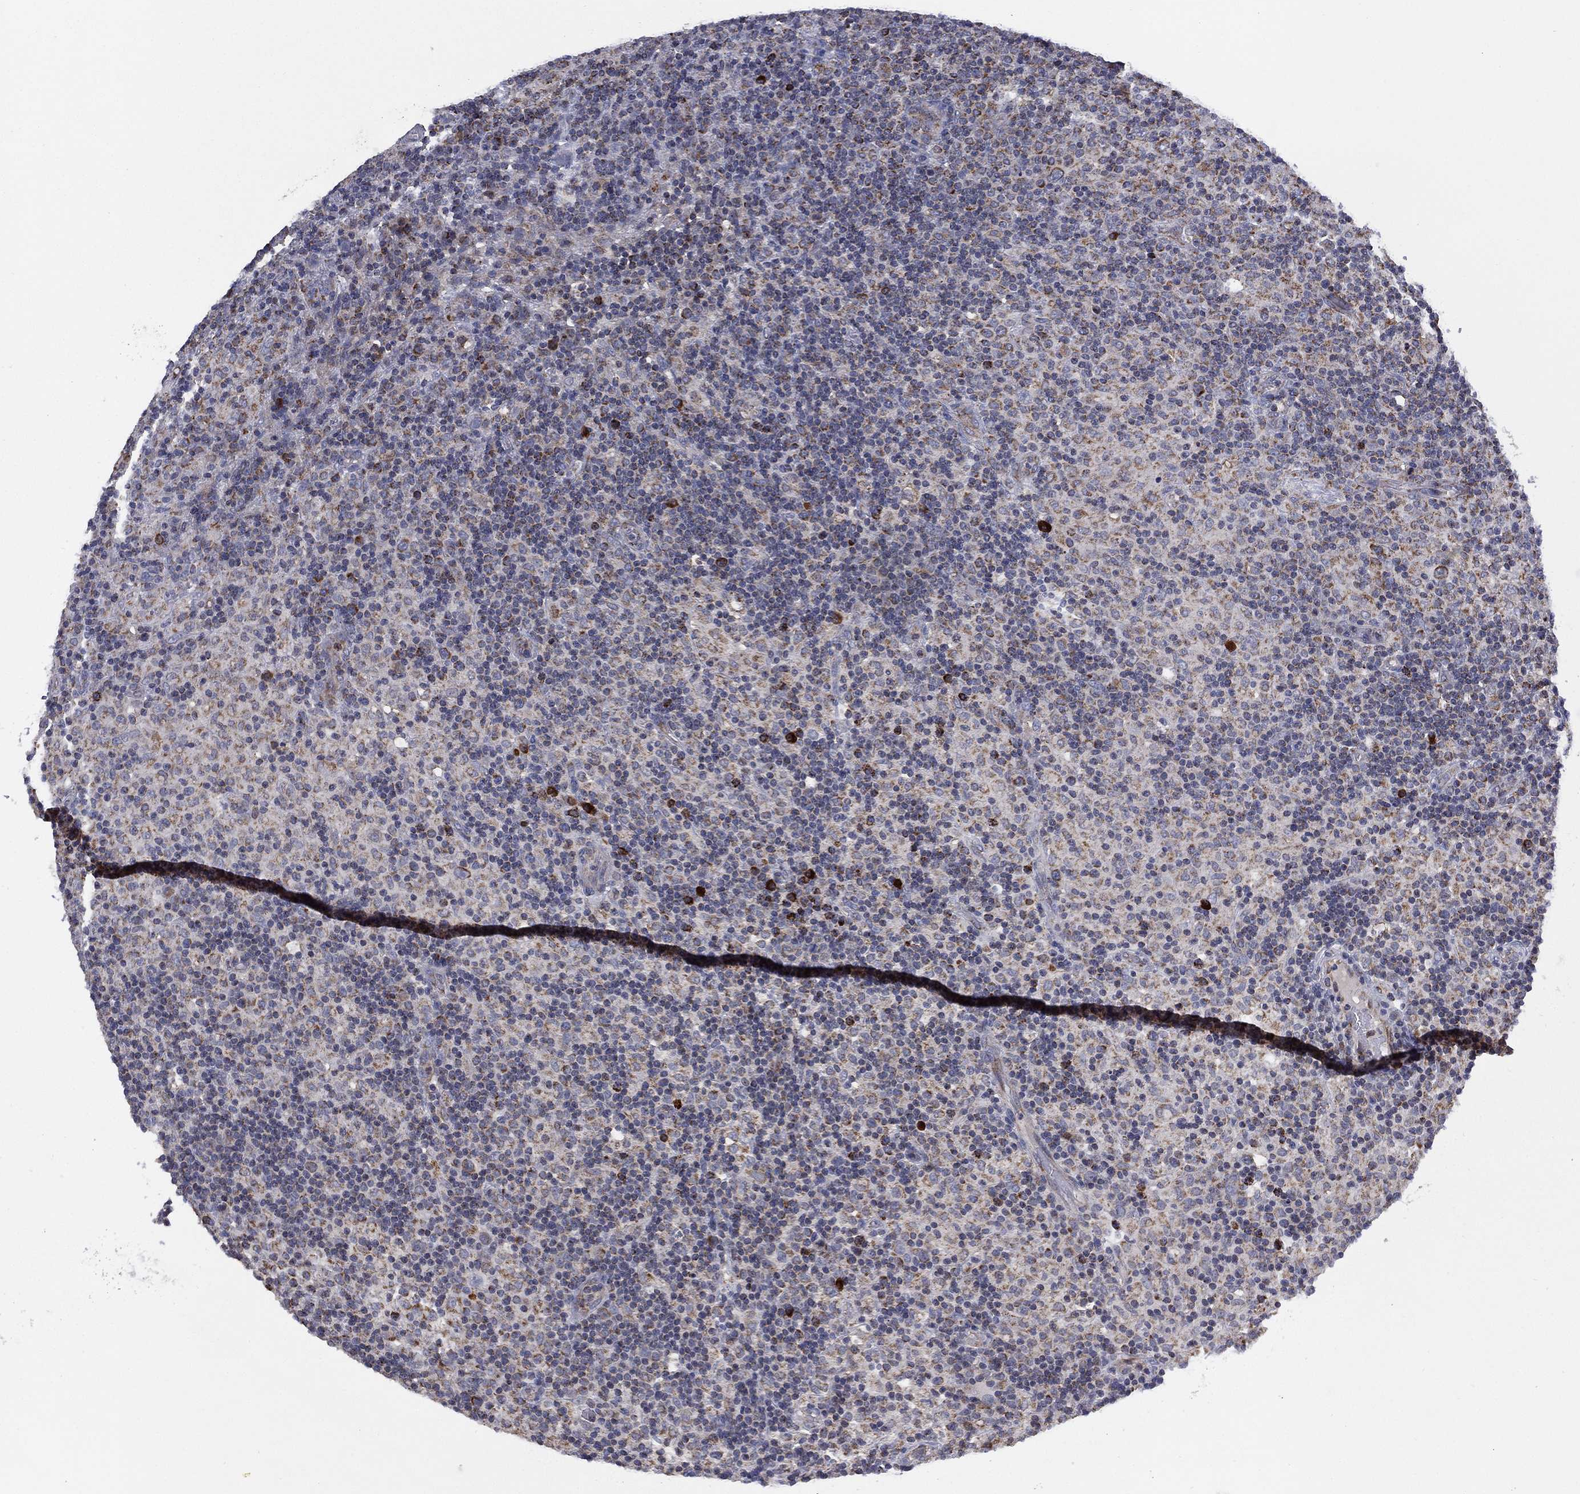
{"staining": {"intensity": "negative", "quantity": "none", "location": "none"}, "tissue": "lymphoma", "cell_type": "Tumor cells", "image_type": "cancer", "snomed": [{"axis": "morphology", "description": "Hodgkin's disease, NOS"}, {"axis": "topography", "description": "Lymph node"}], "caption": "Tumor cells show no significant protein expression in lymphoma.", "gene": "PPP2R5A", "patient": {"sex": "male", "age": 70}}